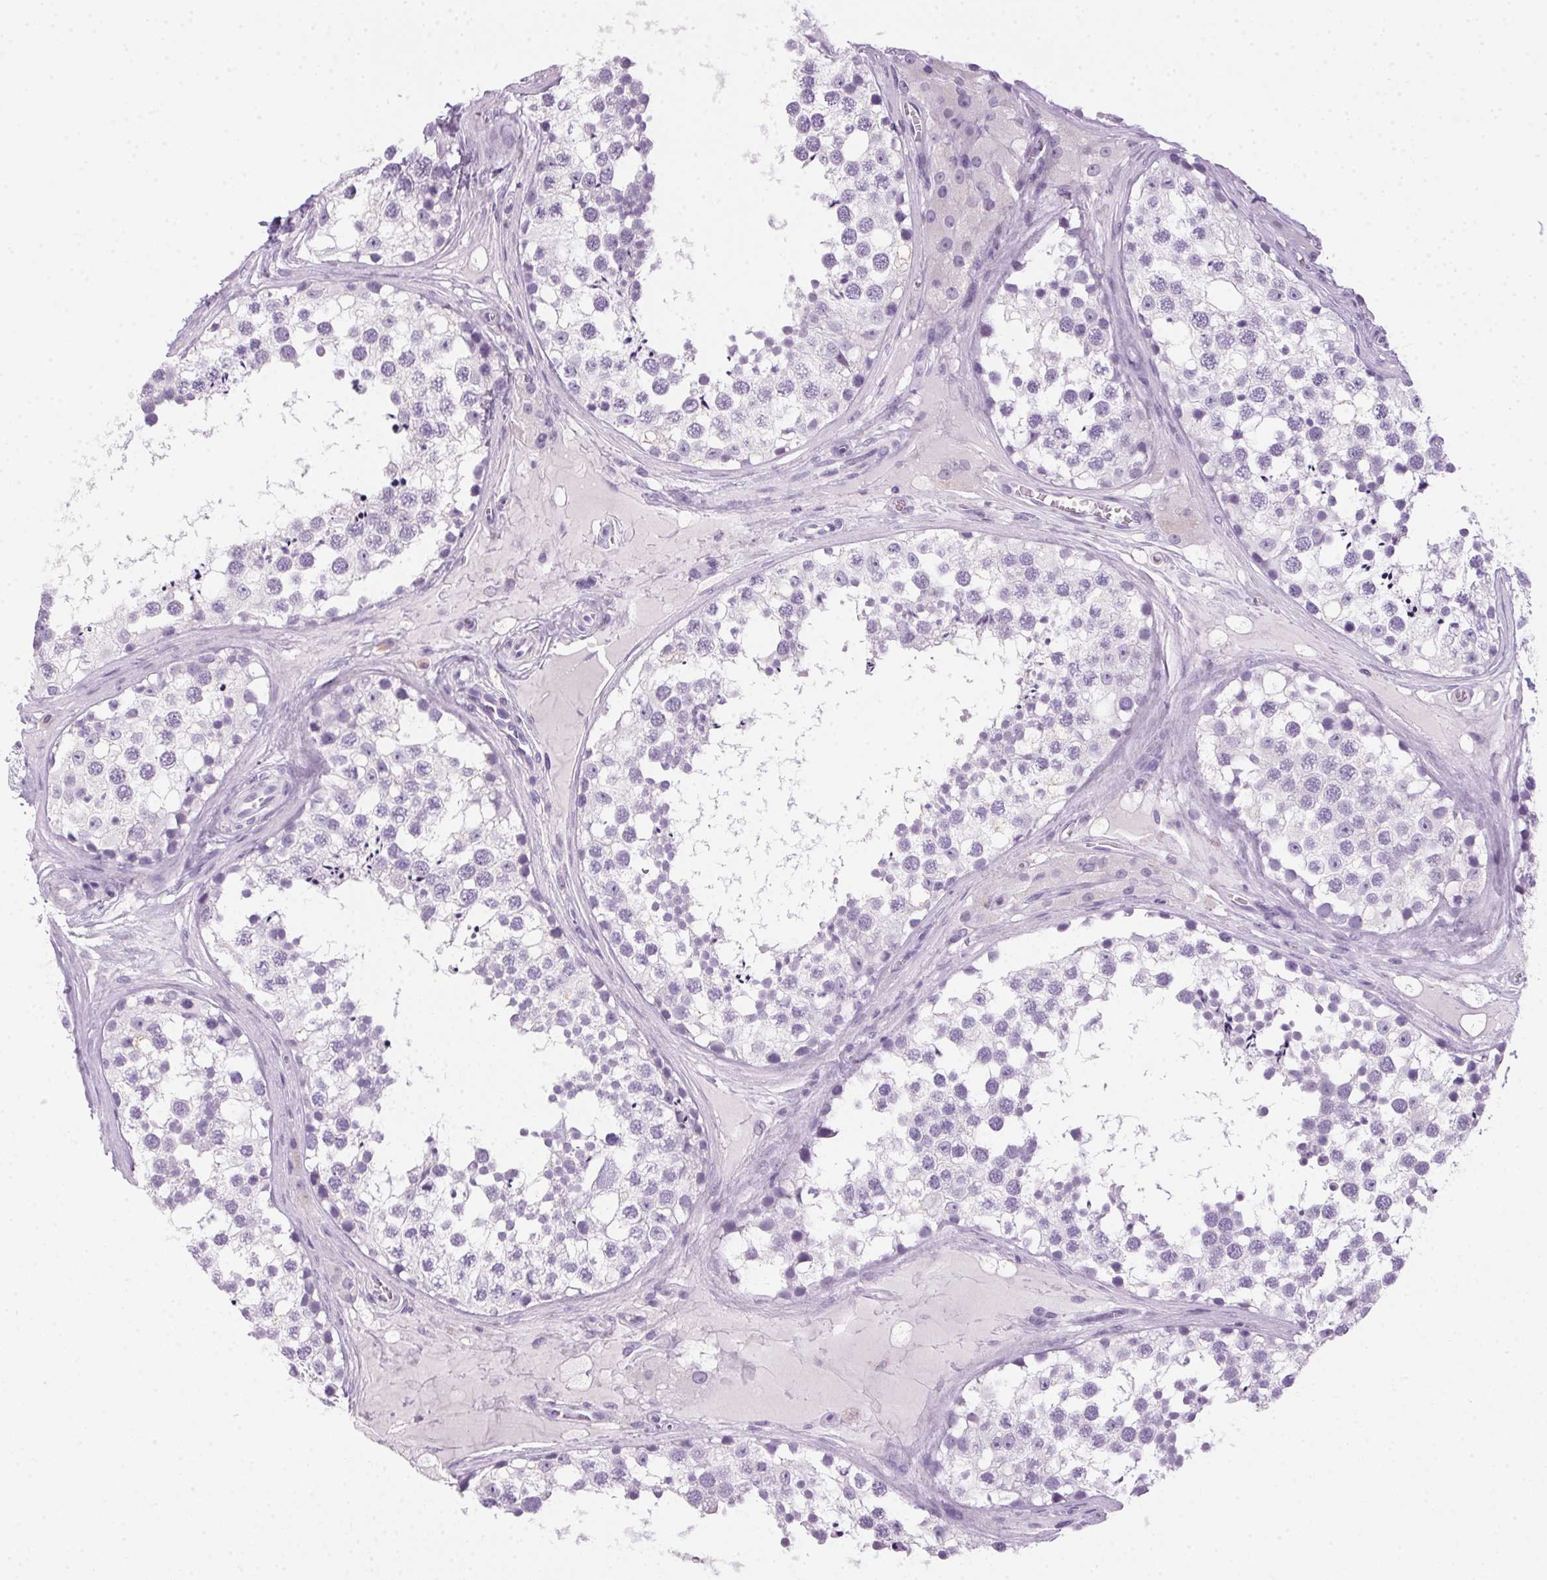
{"staining": {"intensity": "negative", "quantity": "none", "location": "none"}, "tissue": "testis", "cell_type": "Cells in seminiferous ducts", "image_type": "normal", "snomed": [{"axis": "morphology", "description": "Normal tissue, NOS"}, {"axis": "morphology", "description": "Seminoma, NOS"}, {"axis": "topography", "description": "Testis"}], "caption": "Immunohistochemistry of benign human testis displays no positivity in cells in seminiferous ducts. (DAB IHC, high magnification).", "gene": "POPDC2", "patient": {"sex": "male", "age": 65}}